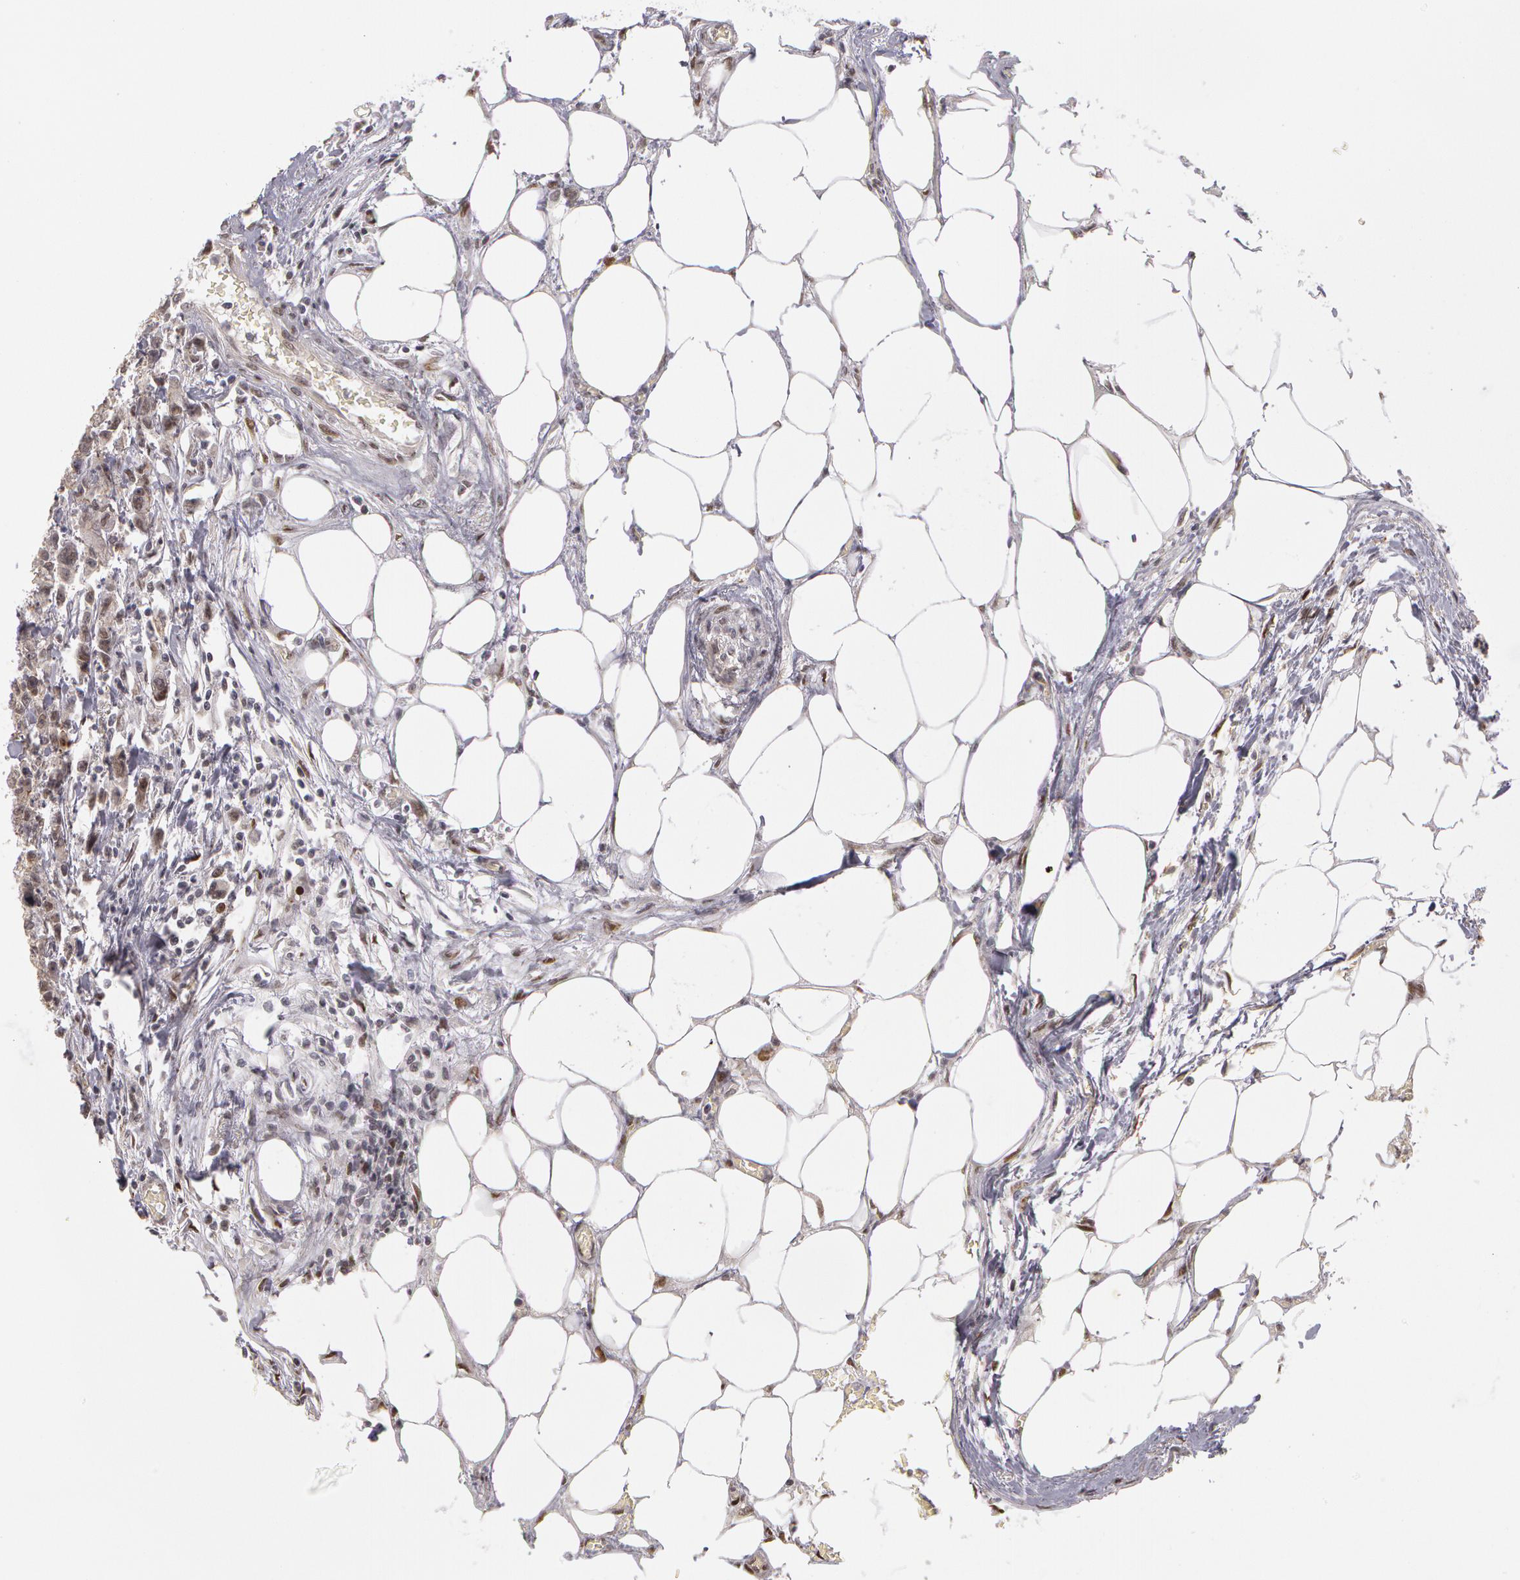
{"staining": {"intensity": "weak", "quantity": "<25%", "location": "nuclear"}, "tissue": "colorectal cancer", "cell_type": "Tumor cells", "image_type": "cancer", "snomed": [{"axis": "morphology", "description": "Adenocarcinoma, NOS"}, {"axis": "topography", "description": "Colon"}], "caption": "Immunohistochemistry (IHC) micrograph of colorectal cancer stained for a protein (brown), which demonstrates no staining in tumor cells.", "gene": "PRICKLE1", "patient": {"sex": "female", "age": 86}}